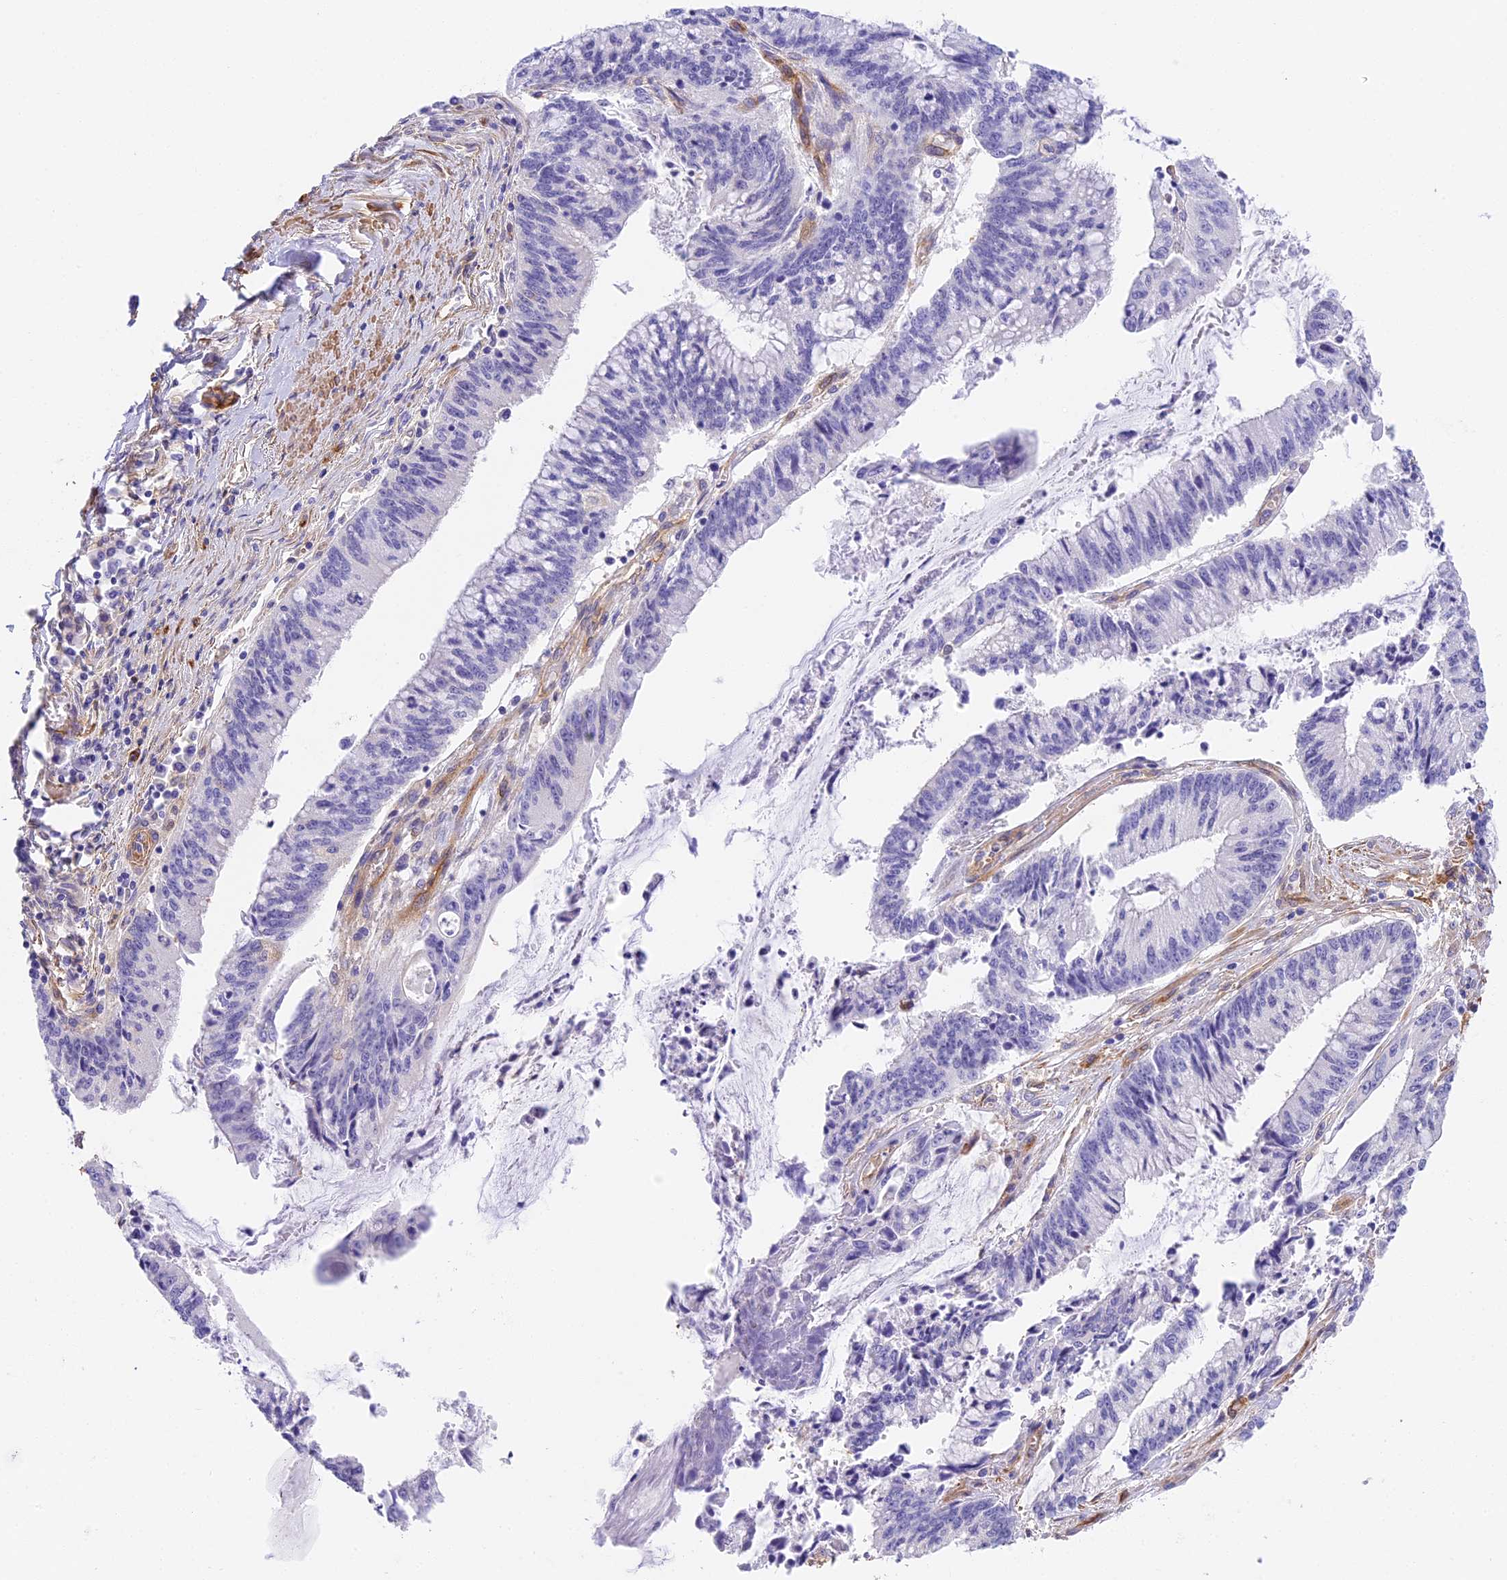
{"staining": {"intensity": "negative", "quantity": "none", "location": "none"}, "tissue": "pancreatic cancer", "cell_type": "Tumor cells", "image_type": "cancer", "snomed": [{"axis": "morphology", "description": "Adenocarcinoma, NOS"}, {"axis": "topography", "description": "Pancreas"}], "caption": "This is an immunohistochemistry (IHC) histopathology image of pancreatic cancer (adenocarcinoma). There is no expression in tumor cells.", "gene": "HOMER3", "patient": {"sex": "female", "age": 50}}